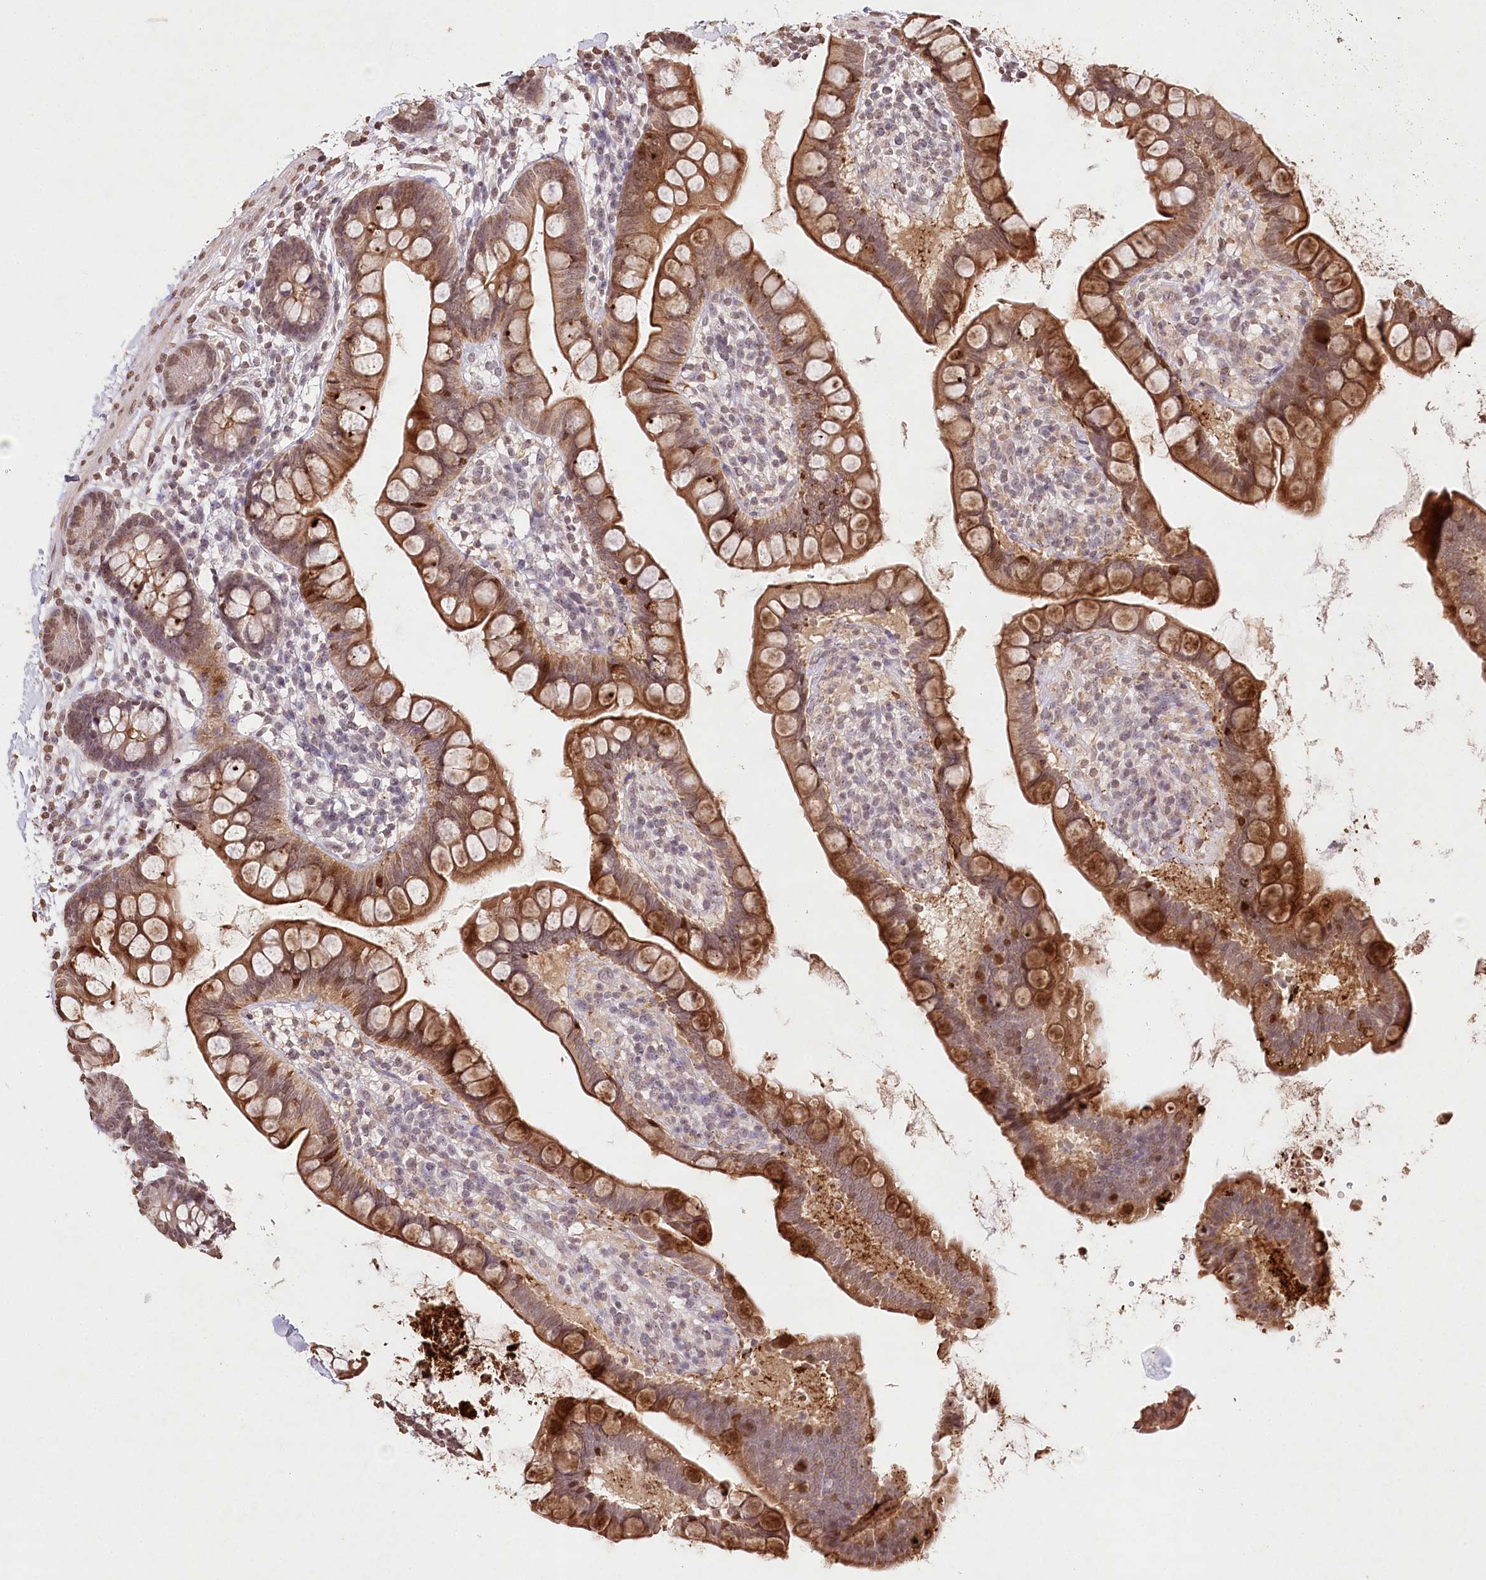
{"staining": {"intensity": "strong", "quantity": ">75%", "location": "cytoplasmic/membranous,nuclear"}, "tissue": "small intestine", "cell_type": "Glandular cells", "image_type": "normal", "snomed": [{"axis": "morphology", "description": "Normal tissue, NOS"}, {"axis": "topography", "description": "Small intestine"}], "caption": "The immunohistochemical stain shows strong cytoplasmic/membranous,nuclear expression in glandular cells of benign small intestine. The staining is performed using DAB (3,3'-diaminobenzidine) brown chromogen to label protein expression. The nuclei are counter-stained blue using hematoxylin.", "gene": "DMXL1", "patient": {"sex": "female", "age": 84}}